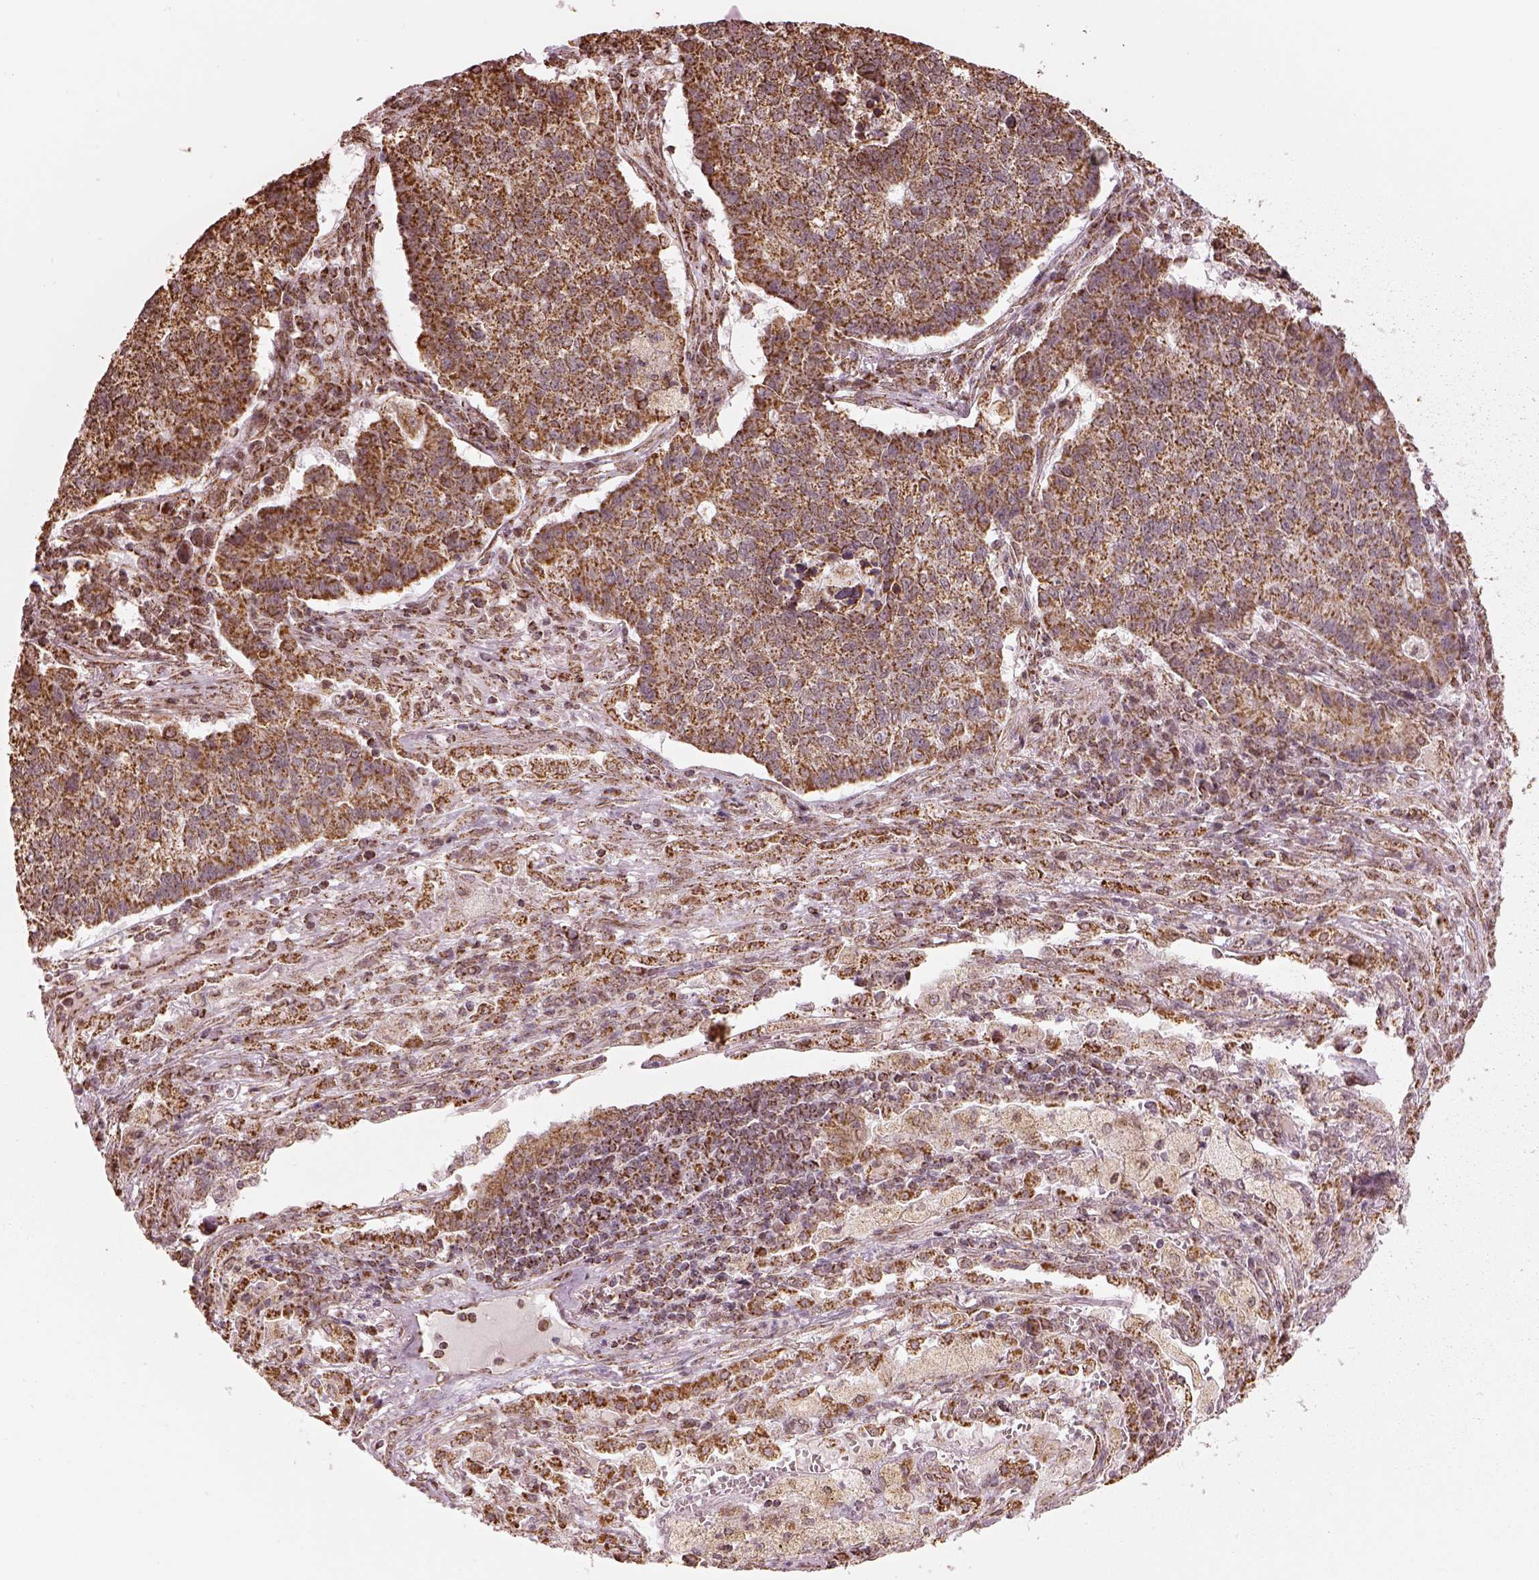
{"staining": {"intensity": "strong", "quantity": ">75%", "location": "cytoplasmic/membranous"}, "tissue": "lung cancer", "cell_type": "Tumor cells", "image_type": "cancer", "snomed": [{"axis": "morphology", "description": "Adenocarcinoma, NOS"}, {"axis": "topography", "description": "Lung"}], "caption": "There is high levels of strong cytoplasmic/membranous positivity in tumor cells of lung cancer, as demonstrated by immunohistochemical staining (brown color).", "gene": "ACOT2", "patient": {"sex": "male", "age": 57}}